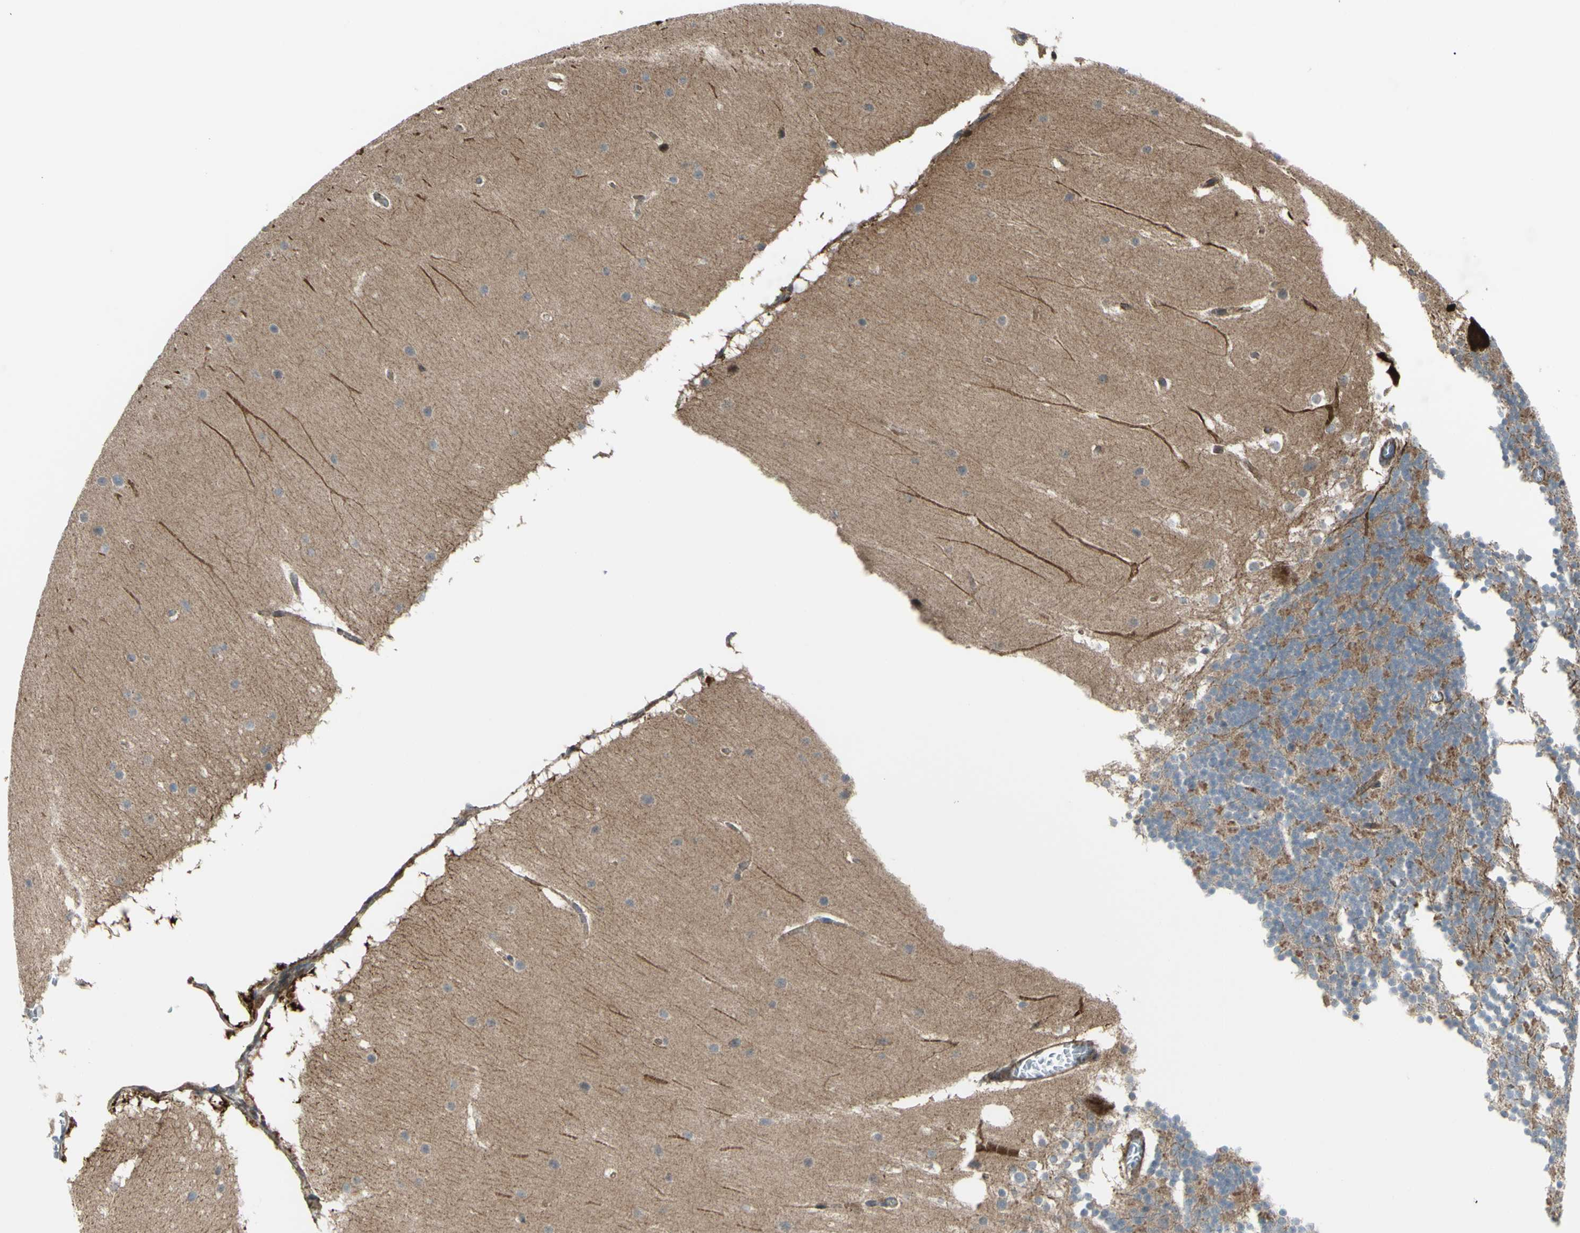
{"staining": {"intensity": "negative", "quantity": "none", "location": "none"}, "tissue": "cerebellum", "cell_type": "Cells in granular layer", "image_type": "normal", "snomed": [{"axis": "morphology", "description": "Normal tissue, NOS"}, {"axis": "topography", "description": "Cerebellum"}], "caption": "Immunohistochemical staining of benign cerebellum reveals no significant staining in cells in granular layer. (Immunohistochemistry, brightfield microscopy, high magnification).", "gene": "FLII", "patient": {"sex": "female", "age": 19}}